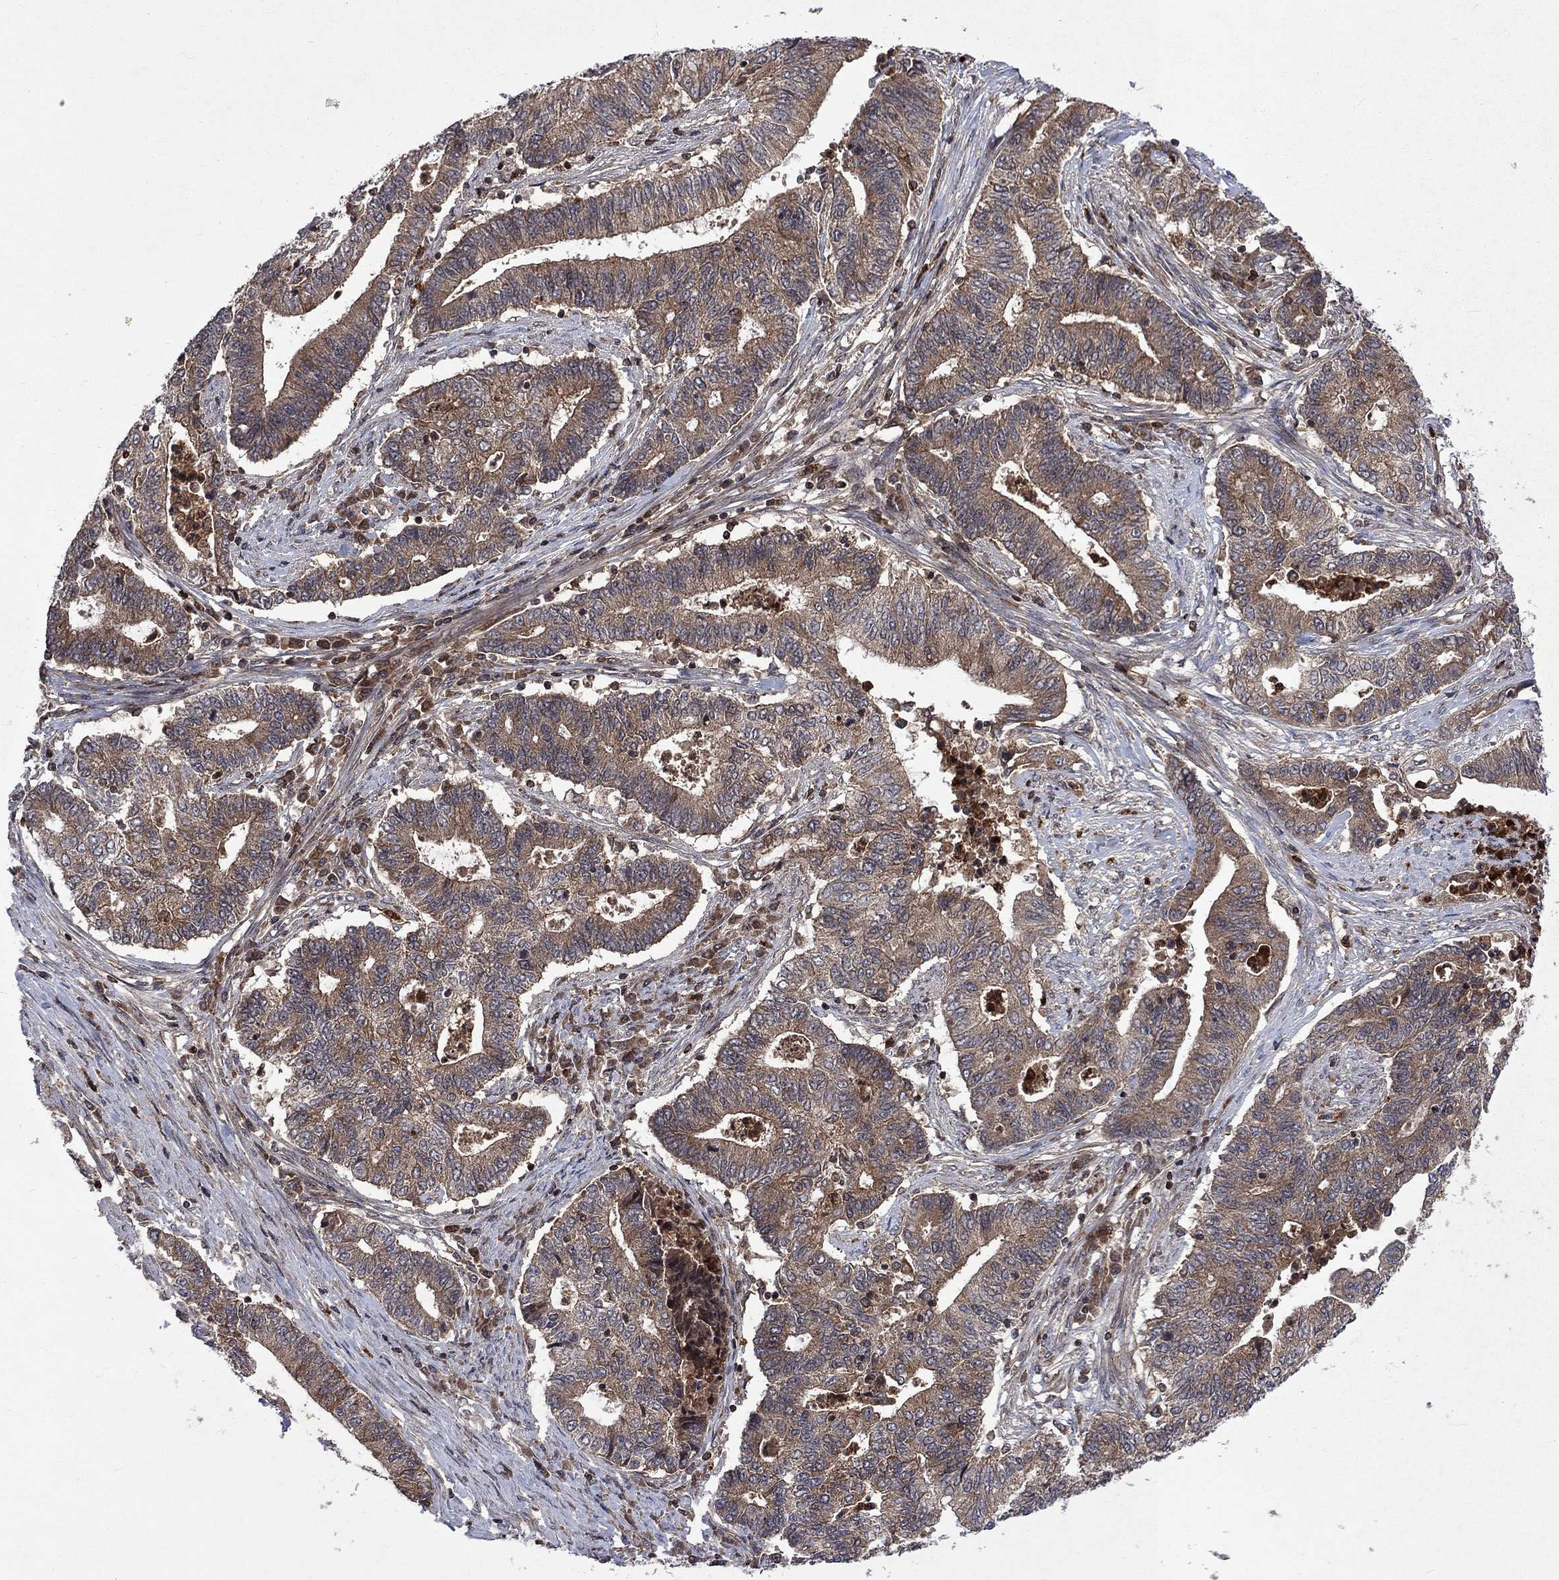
{"staining": {"intensity": "moderate", "quantity": ">75%", "location": "cytoplasmic/membranous"}, "tissue": "endometrial cancer", "cell_type": "Tumor cells", "image_type": "cancer", "snomed": [{"axis": "morphology", "description": "Adenocarcinoma, NOS"}, {"axis": "topography", "description": "Uterus"}, {"axis": "topography", "description": "Endometrium"}], "caption": "DAB immunohistochemical staining of endometrial cancer (adenocarcinoma) exhibits moderate cytoplasmic/membranous protein staining in about >75% of tumor cells.", "gene": "TMEM33", "patient": {"sex": "female", "age": 54}}